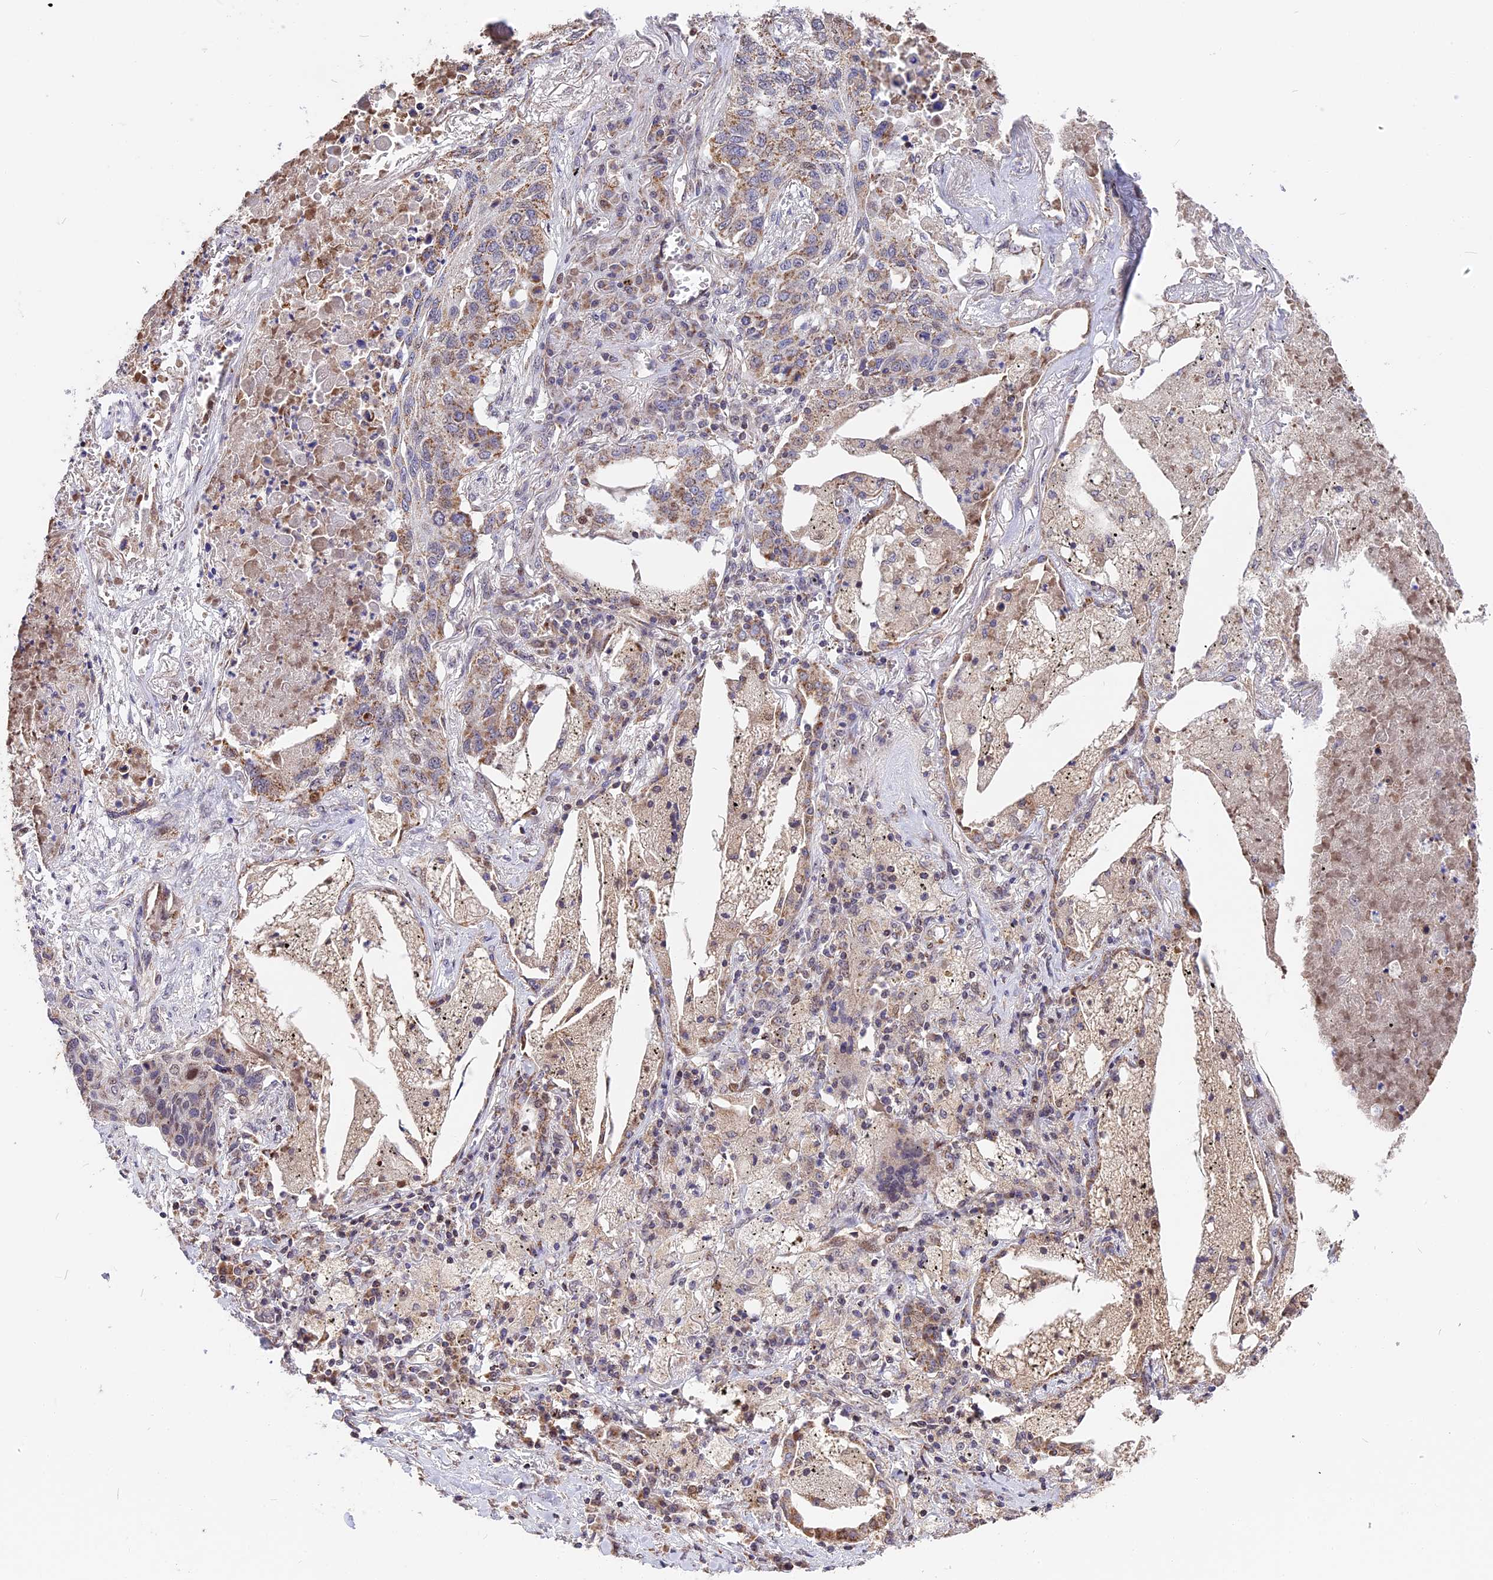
{"staining": {"intensity": "moderate", "quantity": "<25%", "location": "cytoplasmic/membranous,nuclear"}, "tissue": "lung cancer", "cell_type": "Tumor cells", "image_type": "cancer", "snomed": [{"axis": "morphology", "description": "Squamous cell carcinoma, NOS"}, {"axis": "topography", "description": "Lung"}], "caption": "Brown immunohistochemical staining in human lung cancer (squamous cell carcinoma) demonstrates moderate cytoplasmic/membranous and nuclear positivity in about <25% of tumor cells.", "gene": "RERGL", "patient": {"sex": "female", "age": 63}}